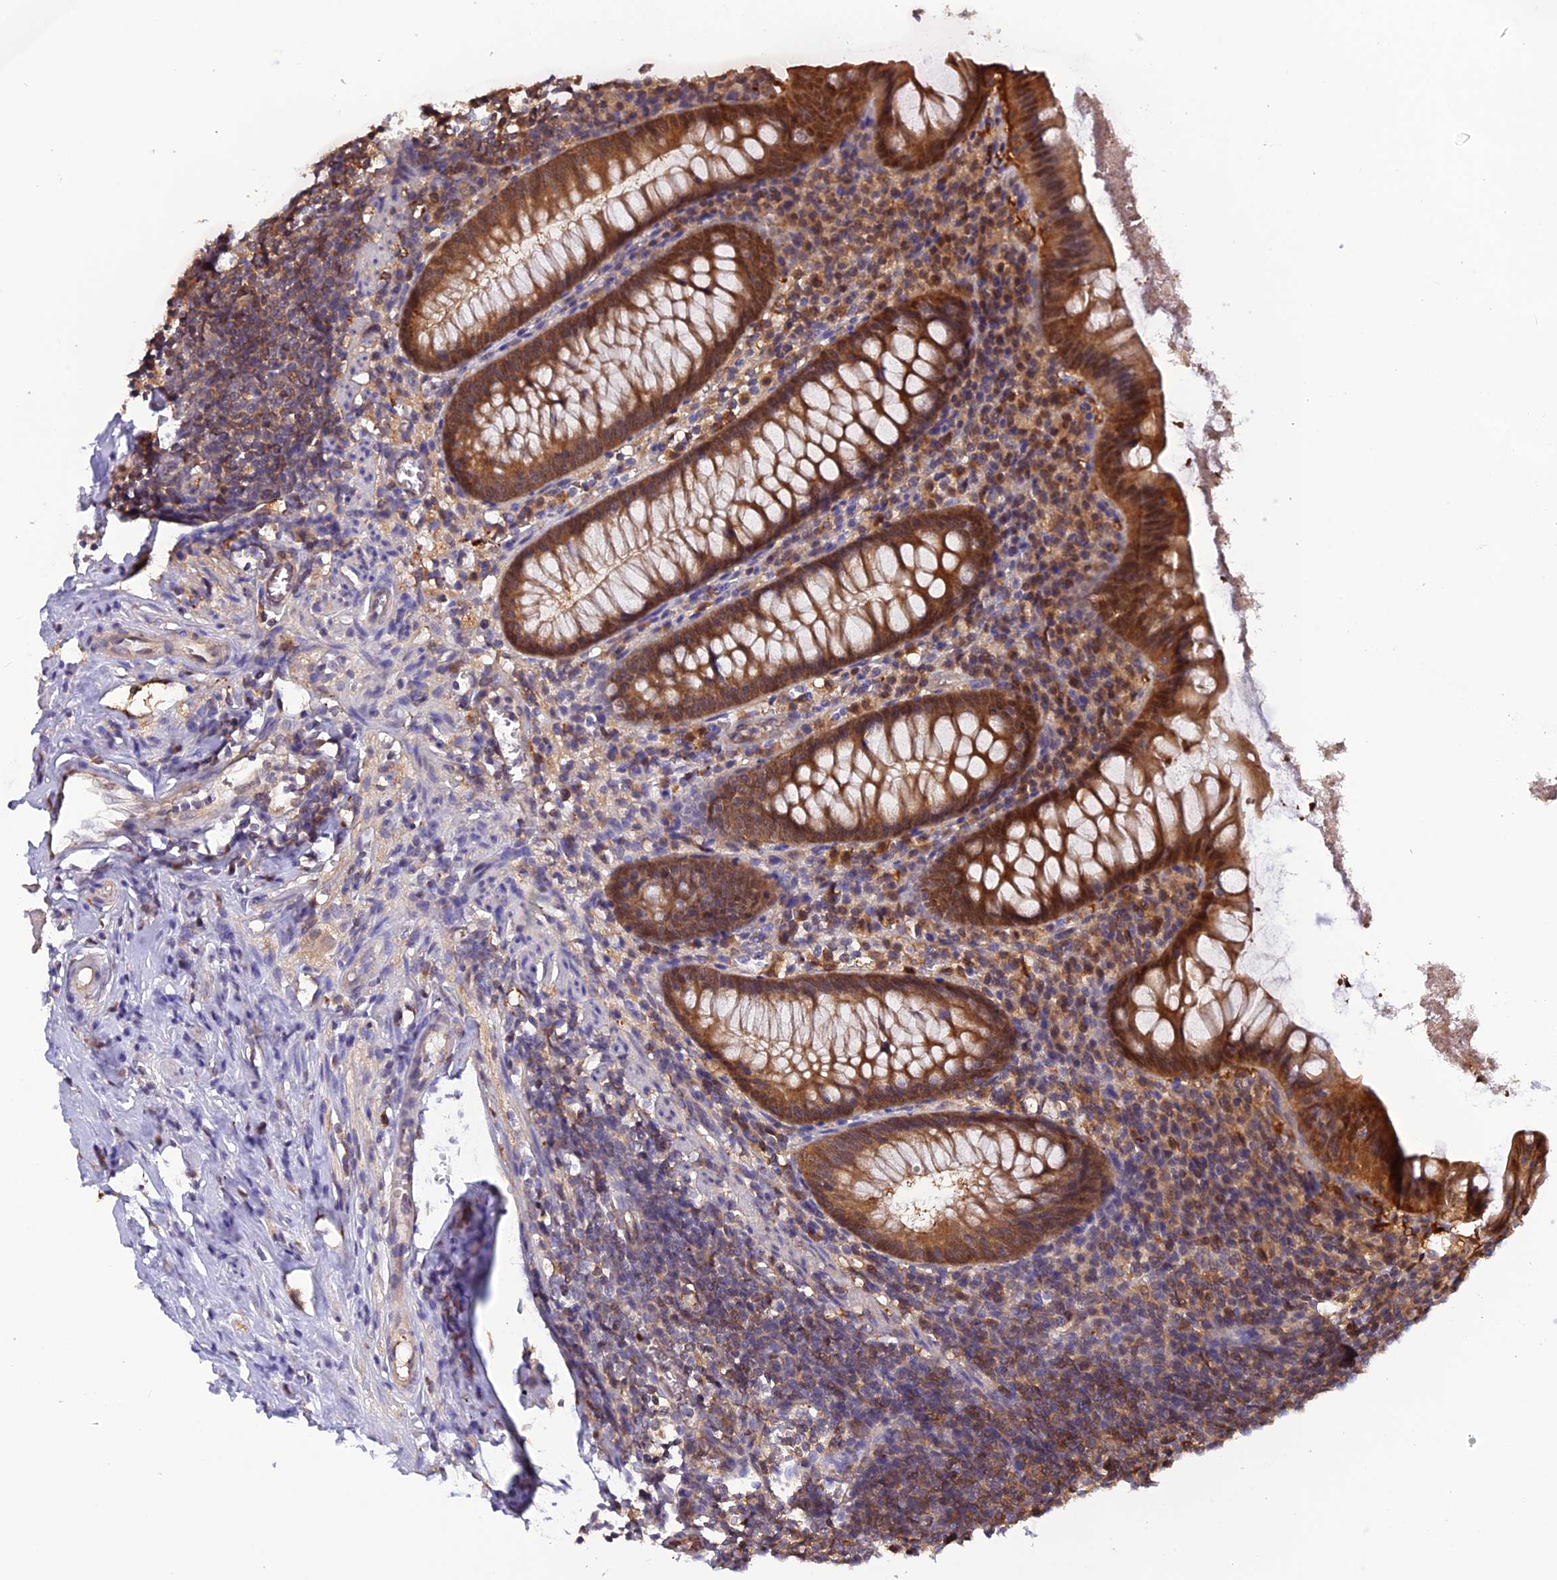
{"staining": {"intensity": "moderate", "quantity": ">75%", "location": "cytoplasmic/membranous,nuclear"}, "tissue": "appendix", "cell_type": "Glandular cells", "image_type": "normal", "snomed": [{"axis": "morphology", "description": "Normal tissue, NOS"}, {"axis": "topography", "description": "Appendix"}], "caption": "Human appendix stained for a protein (brown) shows moderate cytoplasmic/membranous,nuclear positive positivity in about >75% of glandular cells.", "gene": "HINT1", "patient": {"sex": "female", "age": 51}}